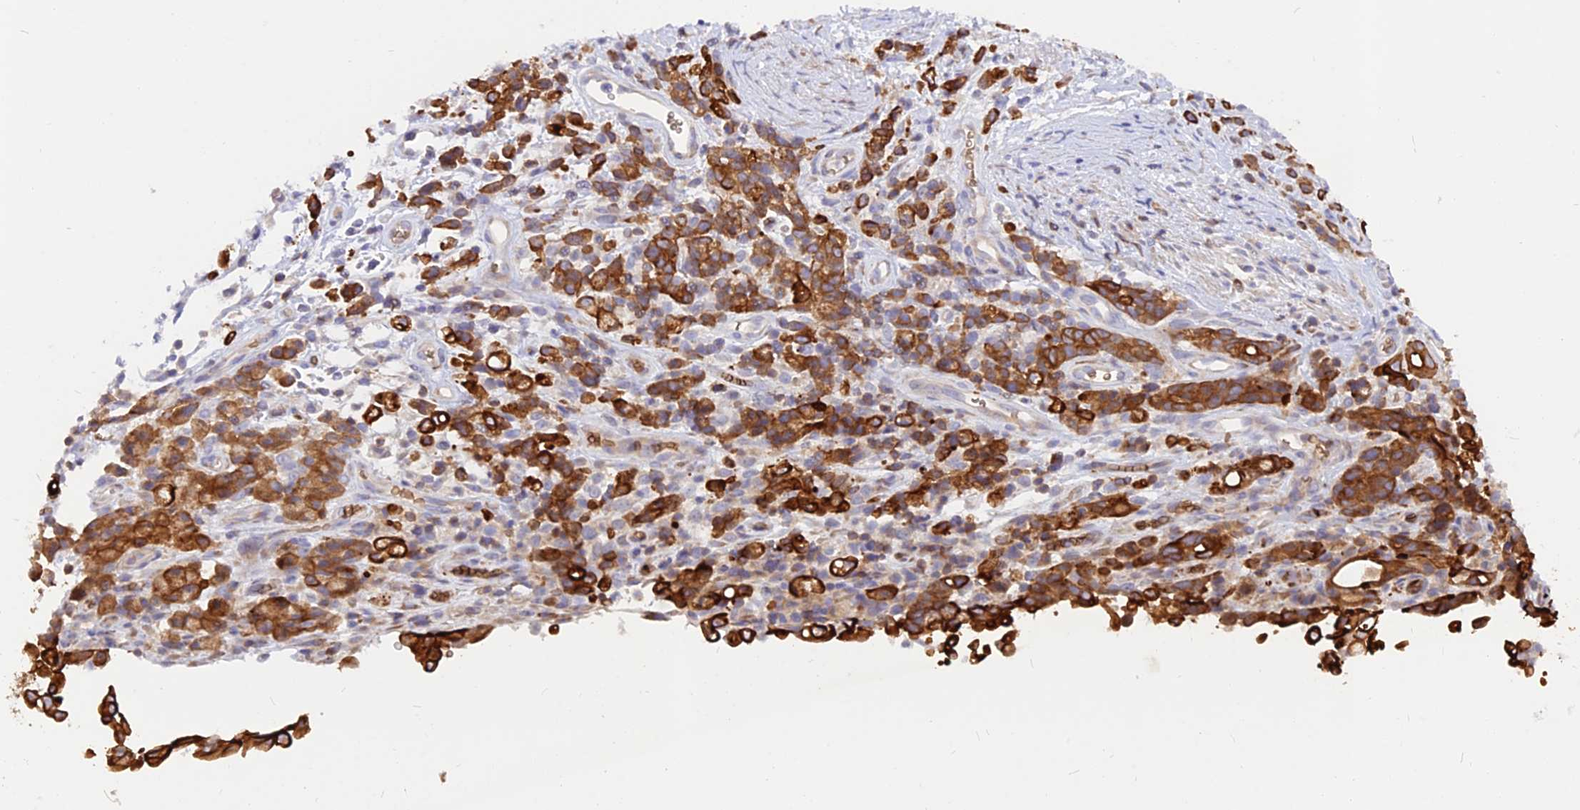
{"staining": {"intensity": "strong", "quantity": ">75%", "location": "cytoplasmic/membranous"}, "tissue": "stomach cancer", "cell_type": "Tumor cells", "image_type": "cancer", "snomed": [{"axis": "morphology", "description": "Adenocarcinoma, NOS"}, {"axis": "topography", "description": "Stomach"}], "caption": "Immunohistochemical staining of human stomach cancer demonstrates high levels of strong cytoplasmic/membranous positivity in about >75% of tumor cells.", "gene": "DENND2D", "patient": {"sex": "female", "age": 60}}